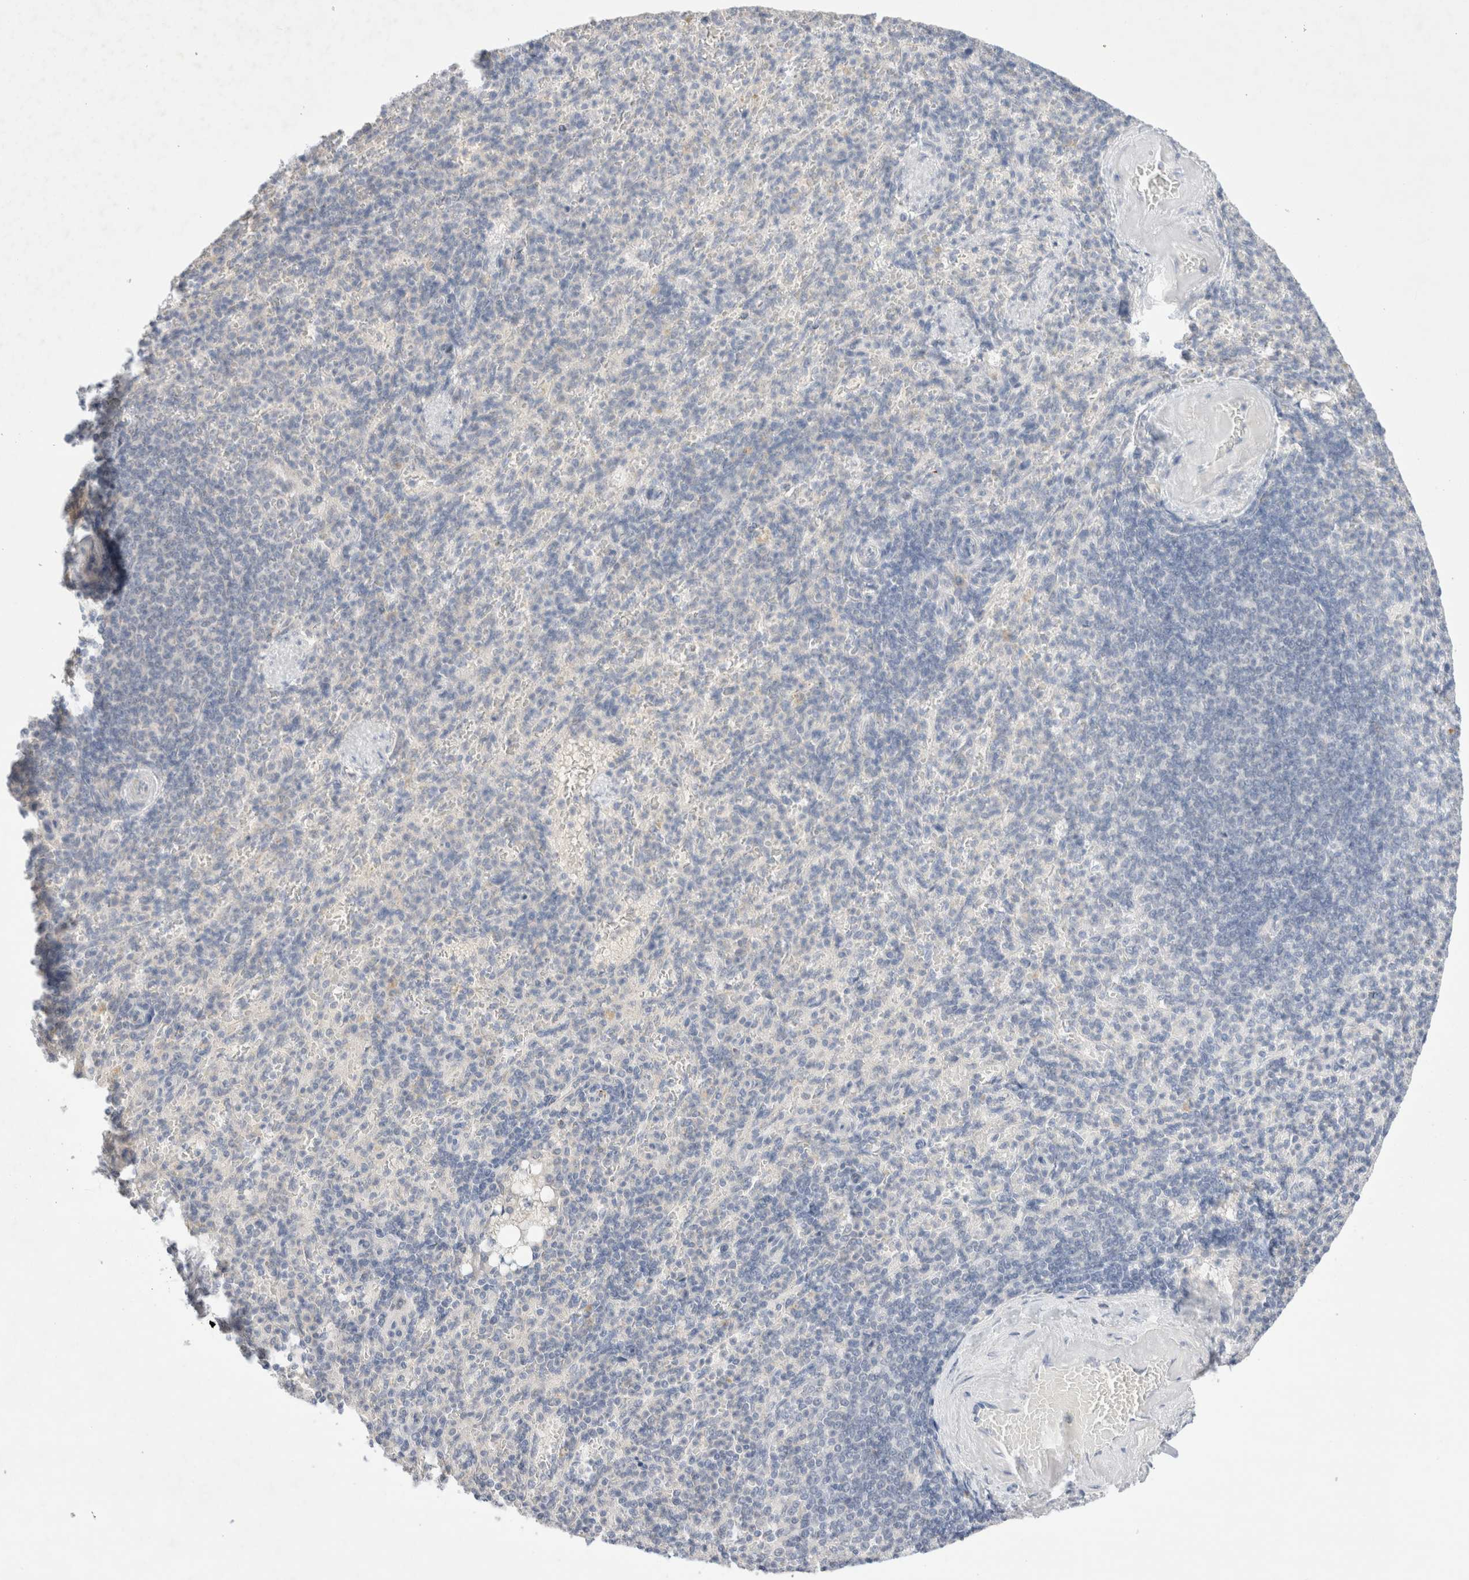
{"staining": {"intensity": "negative", "quantity": "none", "location": "none"}, "tissue": "spleen", "cell_type": "Cells in red pulp", "image_type": "normal", "snomed": [{"axis": "morphology", "description": "Normal tissue, NOS"}, {"axis": "topography", "description": "Spleen"}], "caption": "IHC histopathology image of unremarkable spleen: spleen stained with DAB shows no significant protein expression in cells in red pulp.", "gene": "SPATA20", "patient": {"sex": "female", "age": 74}}